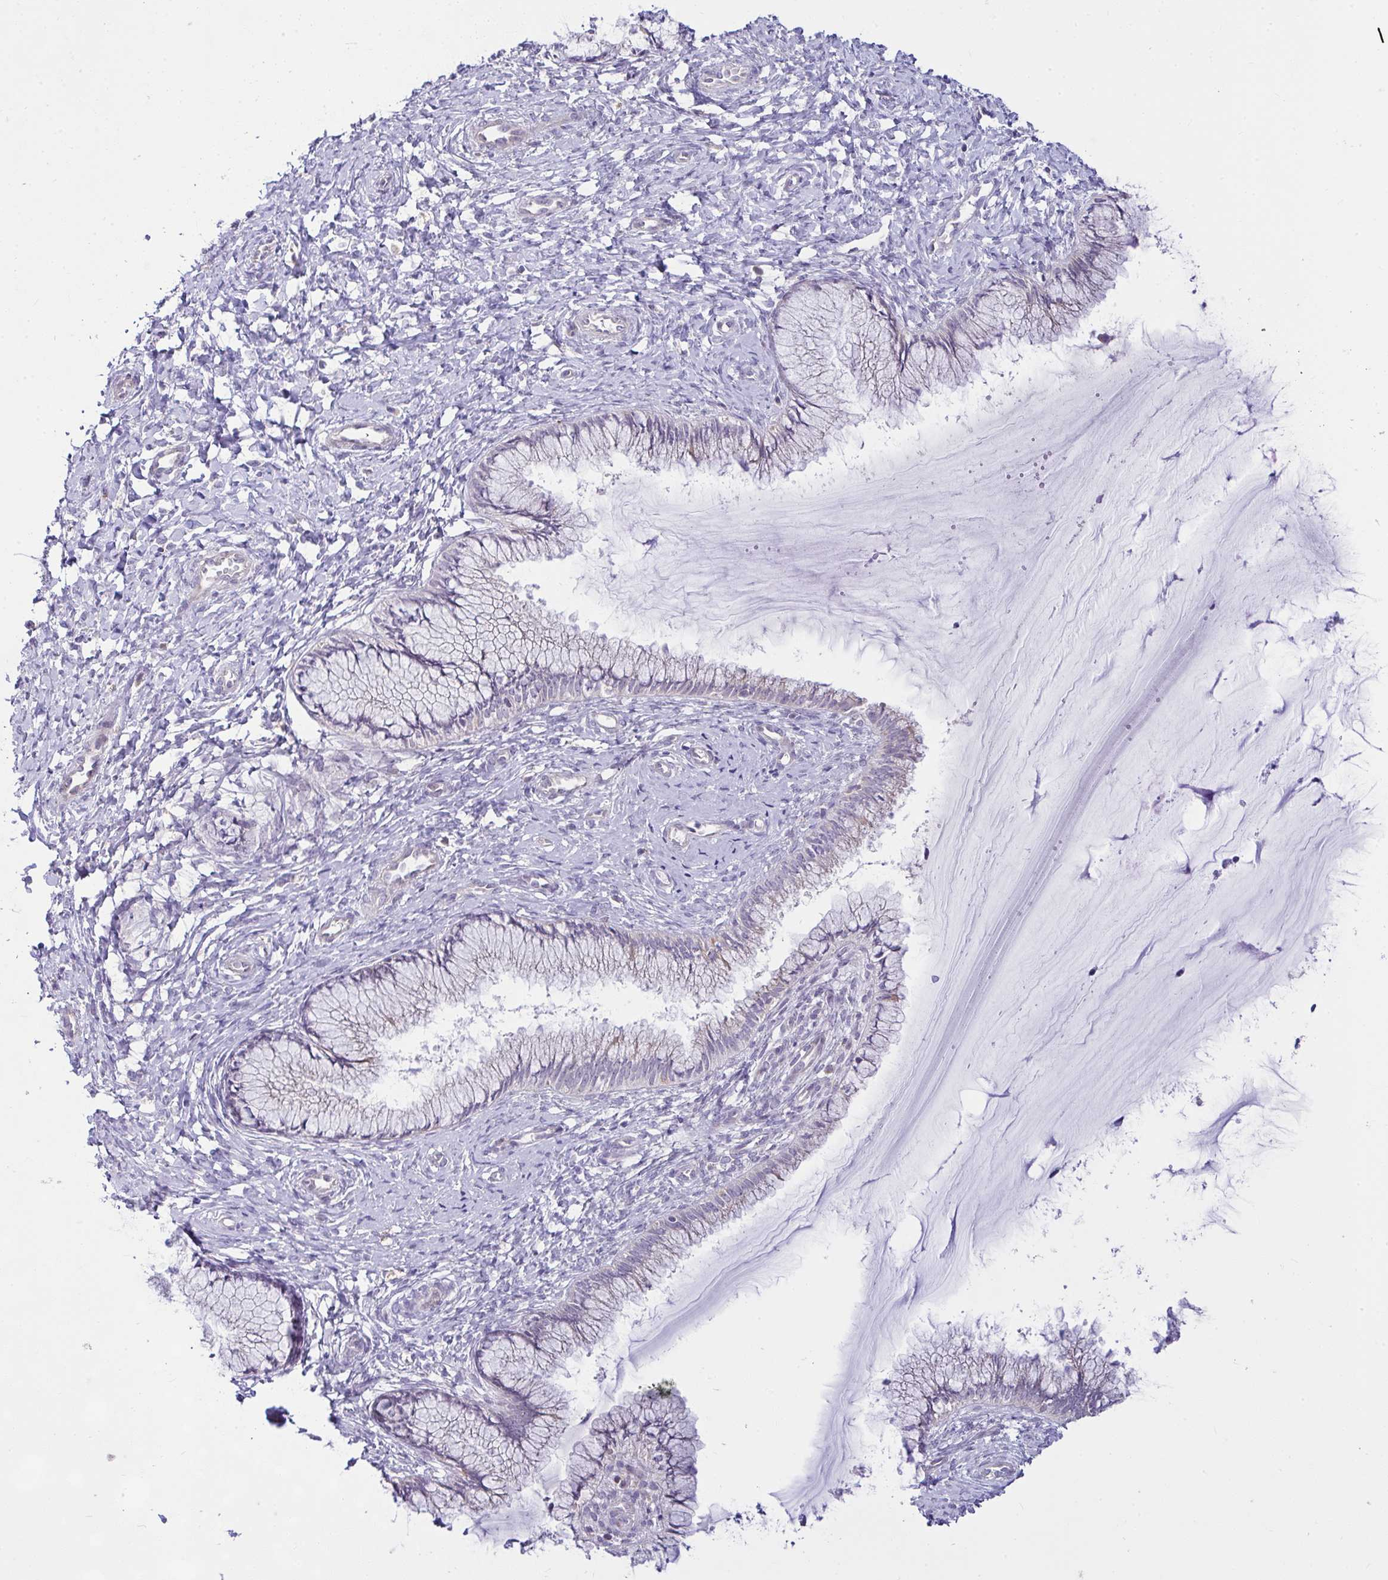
{"staining": {"intensity": "negative", "quantity": "none", "location": "none"}, "tissue": "cervix", "cell_type": "Glandular cells", "image_type": "normal", "snomed": [{"axis": "morphology", "description": "Normal tissue, NOS"}, {"axis": "topography", "description": "Cervix"}], "caption": "A high-resolution histopathology image shows IHC staining of benign cervix, which shows no significant expression in glandular cells. Brightfield microscopy of immunohistochemistry stained with DAB (brown) and hematoxylin (blue), captured at high magnification.", "gene": "CEP63", "patient": {"sex": "female", "age": 37}}